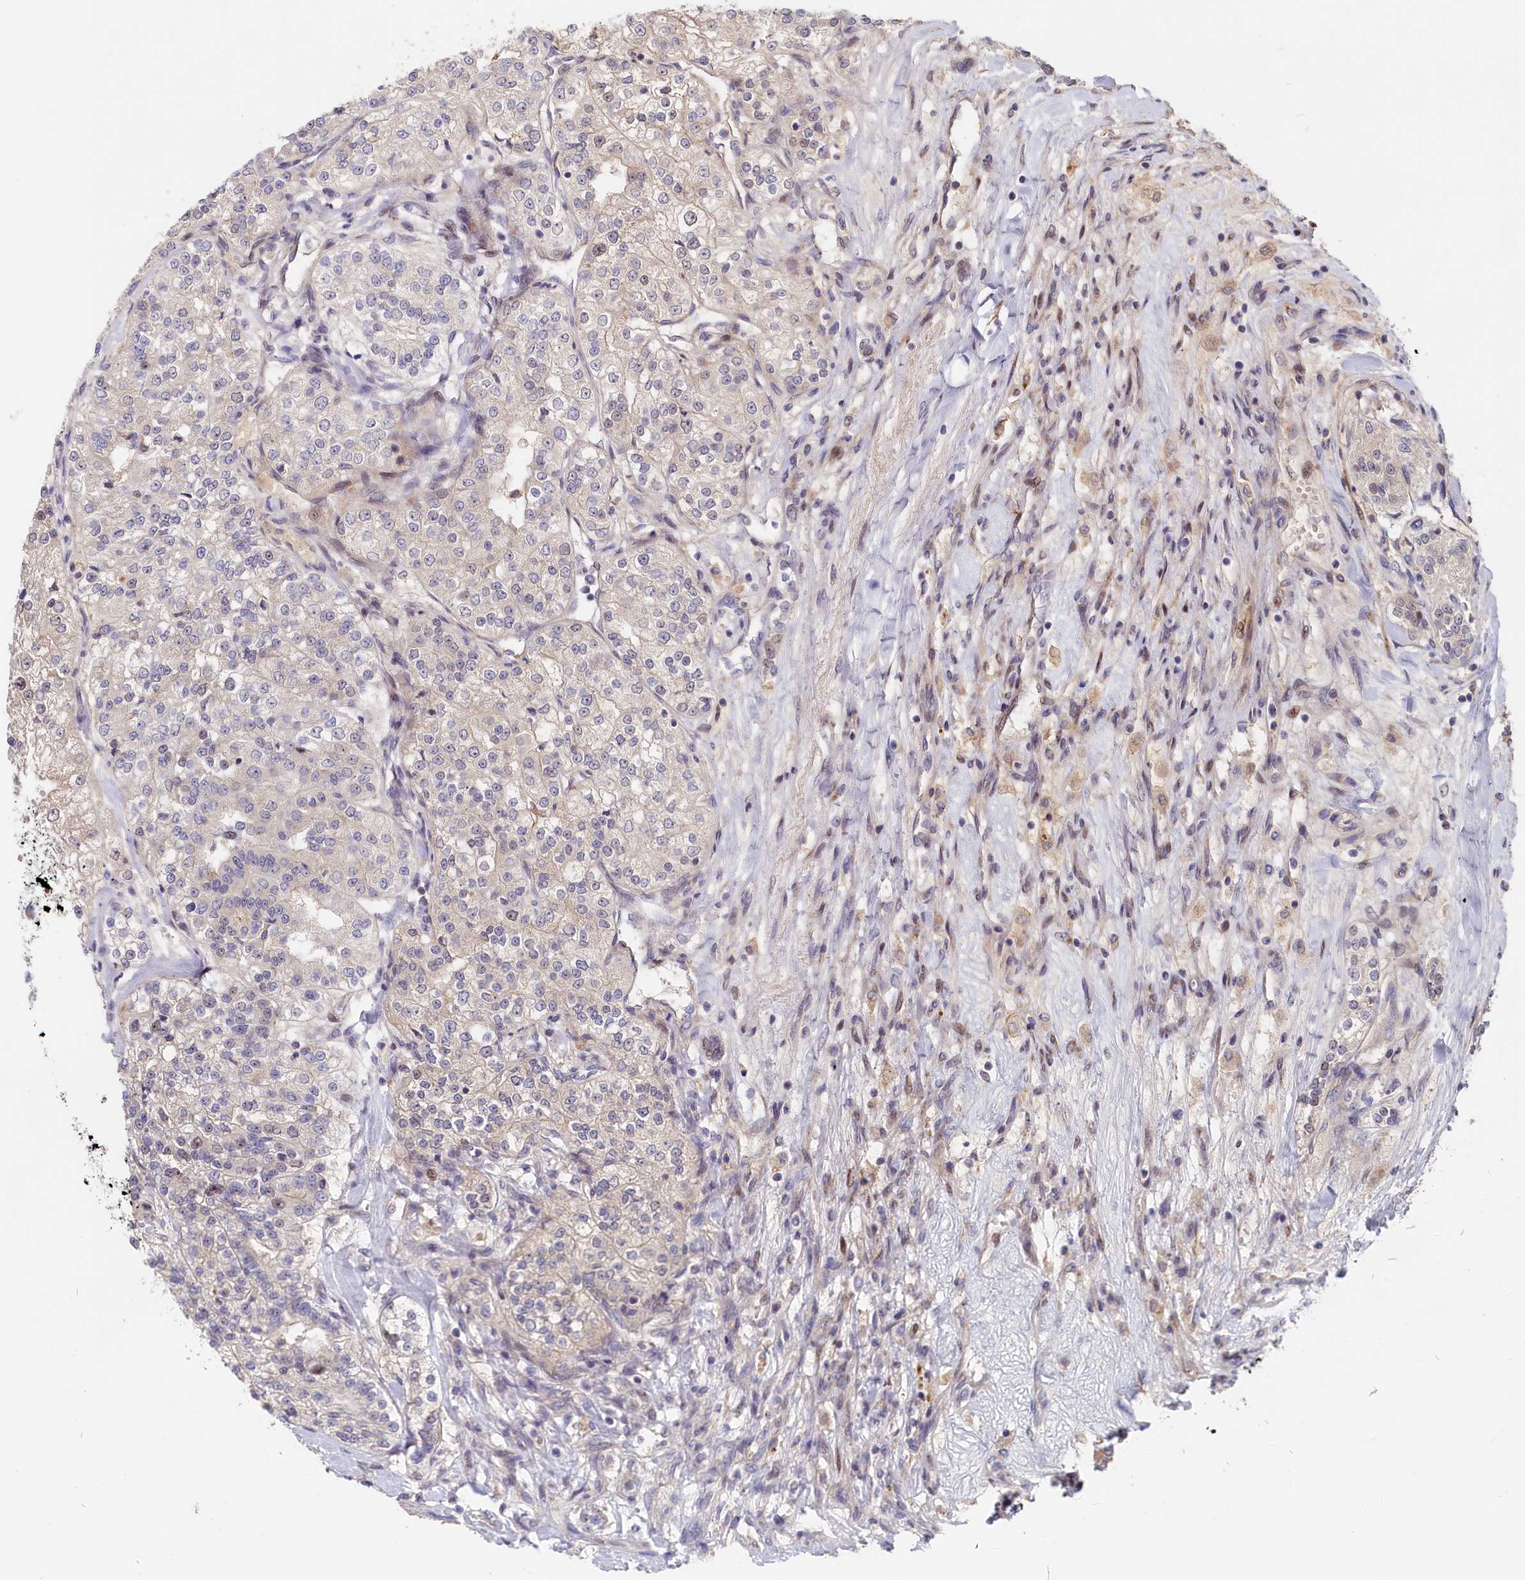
{"staining": {"intensity": "negative", "quantity": "none", "location": "none"}, "tissue": "renal cancer", "cell_type": "Tumor cells", "image_type": "cancer", "snomed": [{"axis": "morphology", "description": "Adenocarcinoma, NOS"}, {"axis": "topography", "description": "Kidney"}], "caption": "DAB (3,3'-diaminobenzidine) immunohistochemical staining of renal adenocarcinoma reveals no significant positivity in tumor cells. (DAB (3,3'-diaminobenzidine) IHC with hematoxylin counter stain).", "gene": "CHST12", "patient": {"sex": "female", "age": 63}}